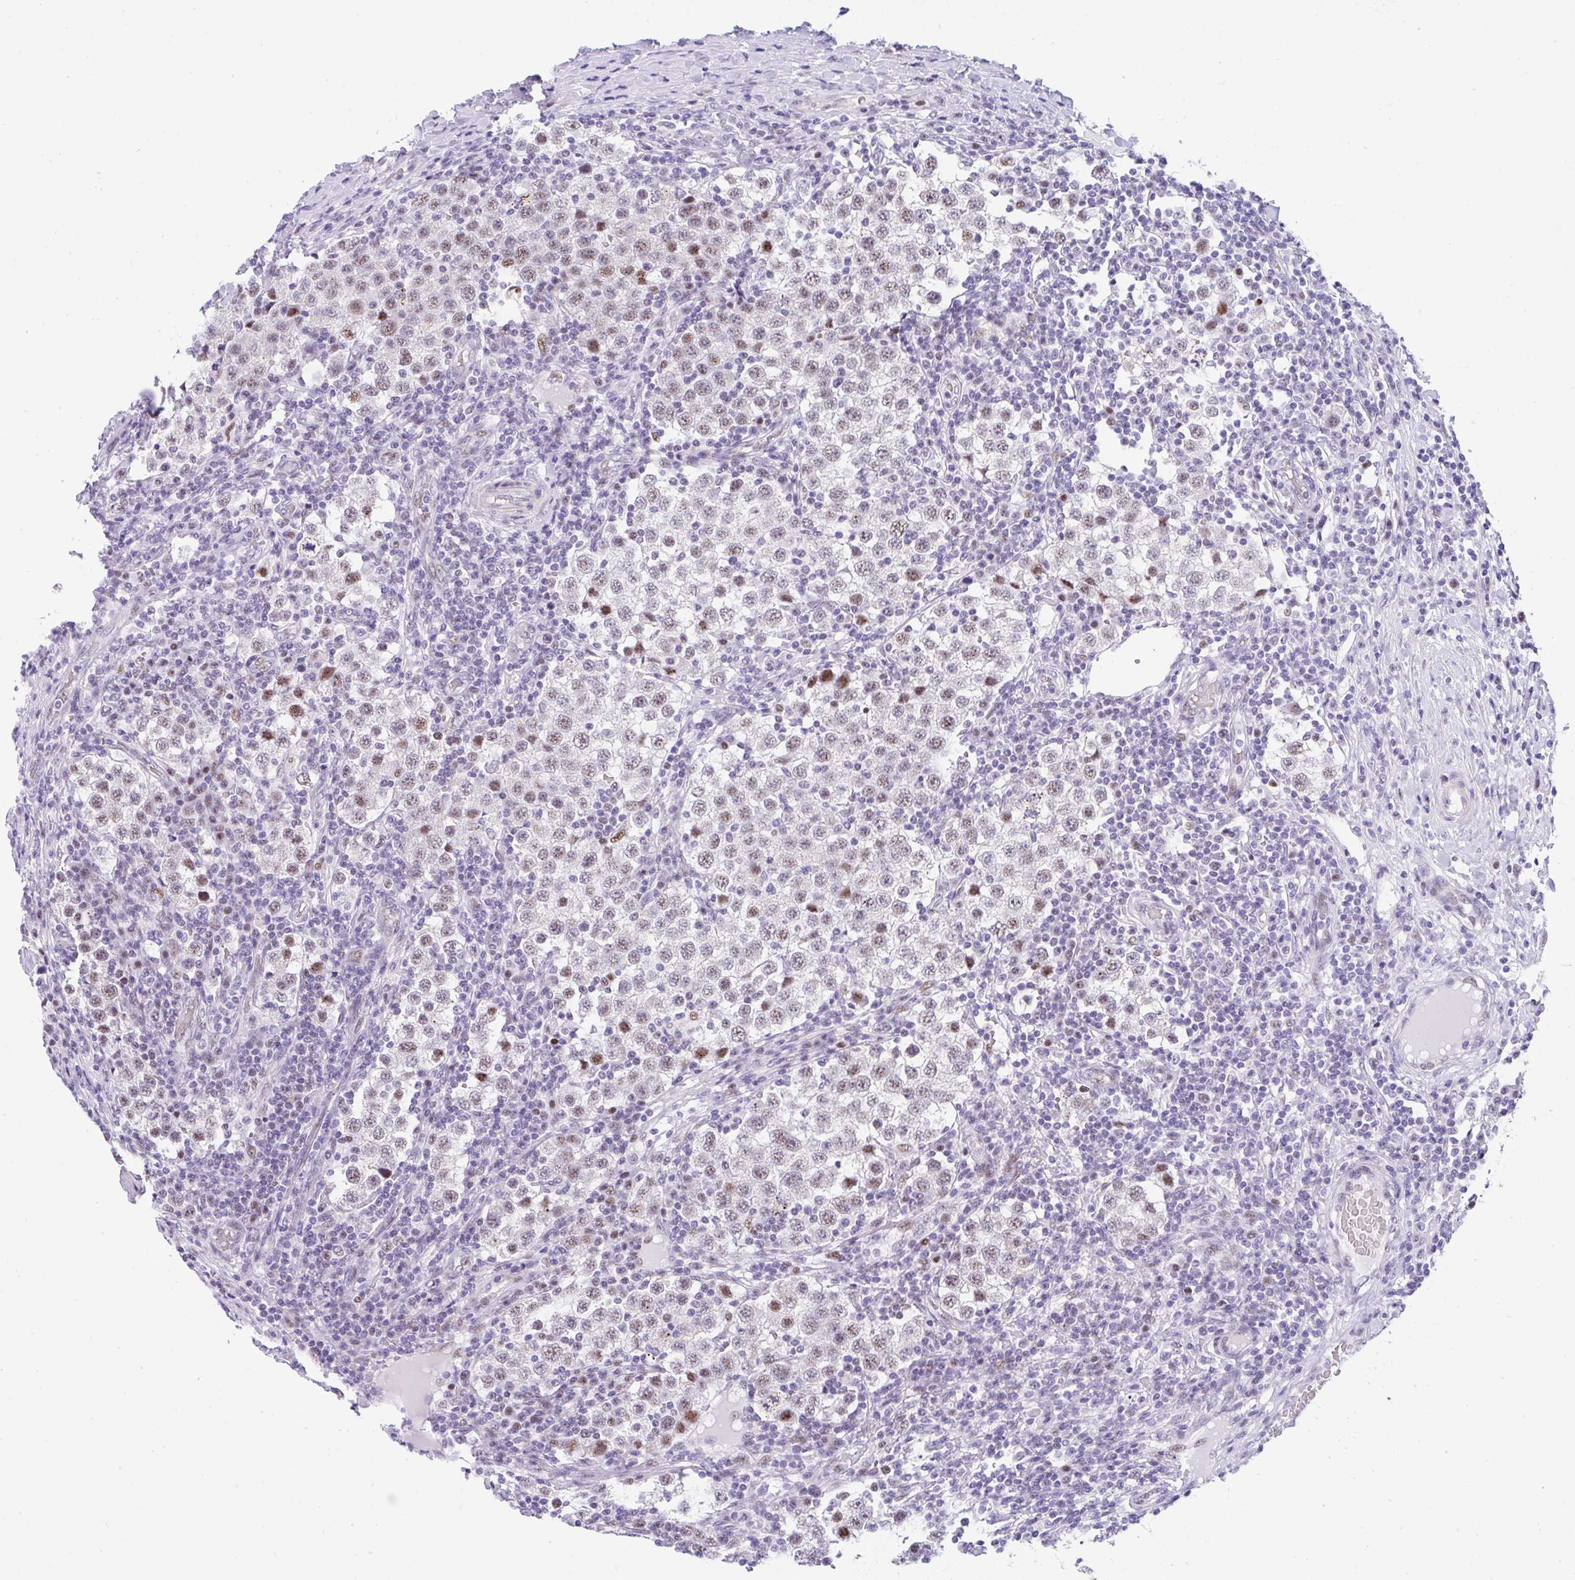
{"staining": {"intensity": "moderate", "quantity": "25%-75%", "location": "nuclear"}, "tissue": "testis cancer", "cell_type": "Tumor cells", "image_type": "cancer", "snomed": [{"axis": "morphology", "description": "Seminoma, NOS"}, {"axis": "topography", "description": "Testis"}], "caption": "Brown immunohistochemical staining in human testis cancer (seminoma) shows moderate nuclear expression in about 25%-75% of tumor cells. (DAB (3,3'-diaminobenzidine) IHC, brown staining for protein, blue staining for nuclei).", "gene": "NR1D2", "patient": {"sex": "male", "age": 34}}